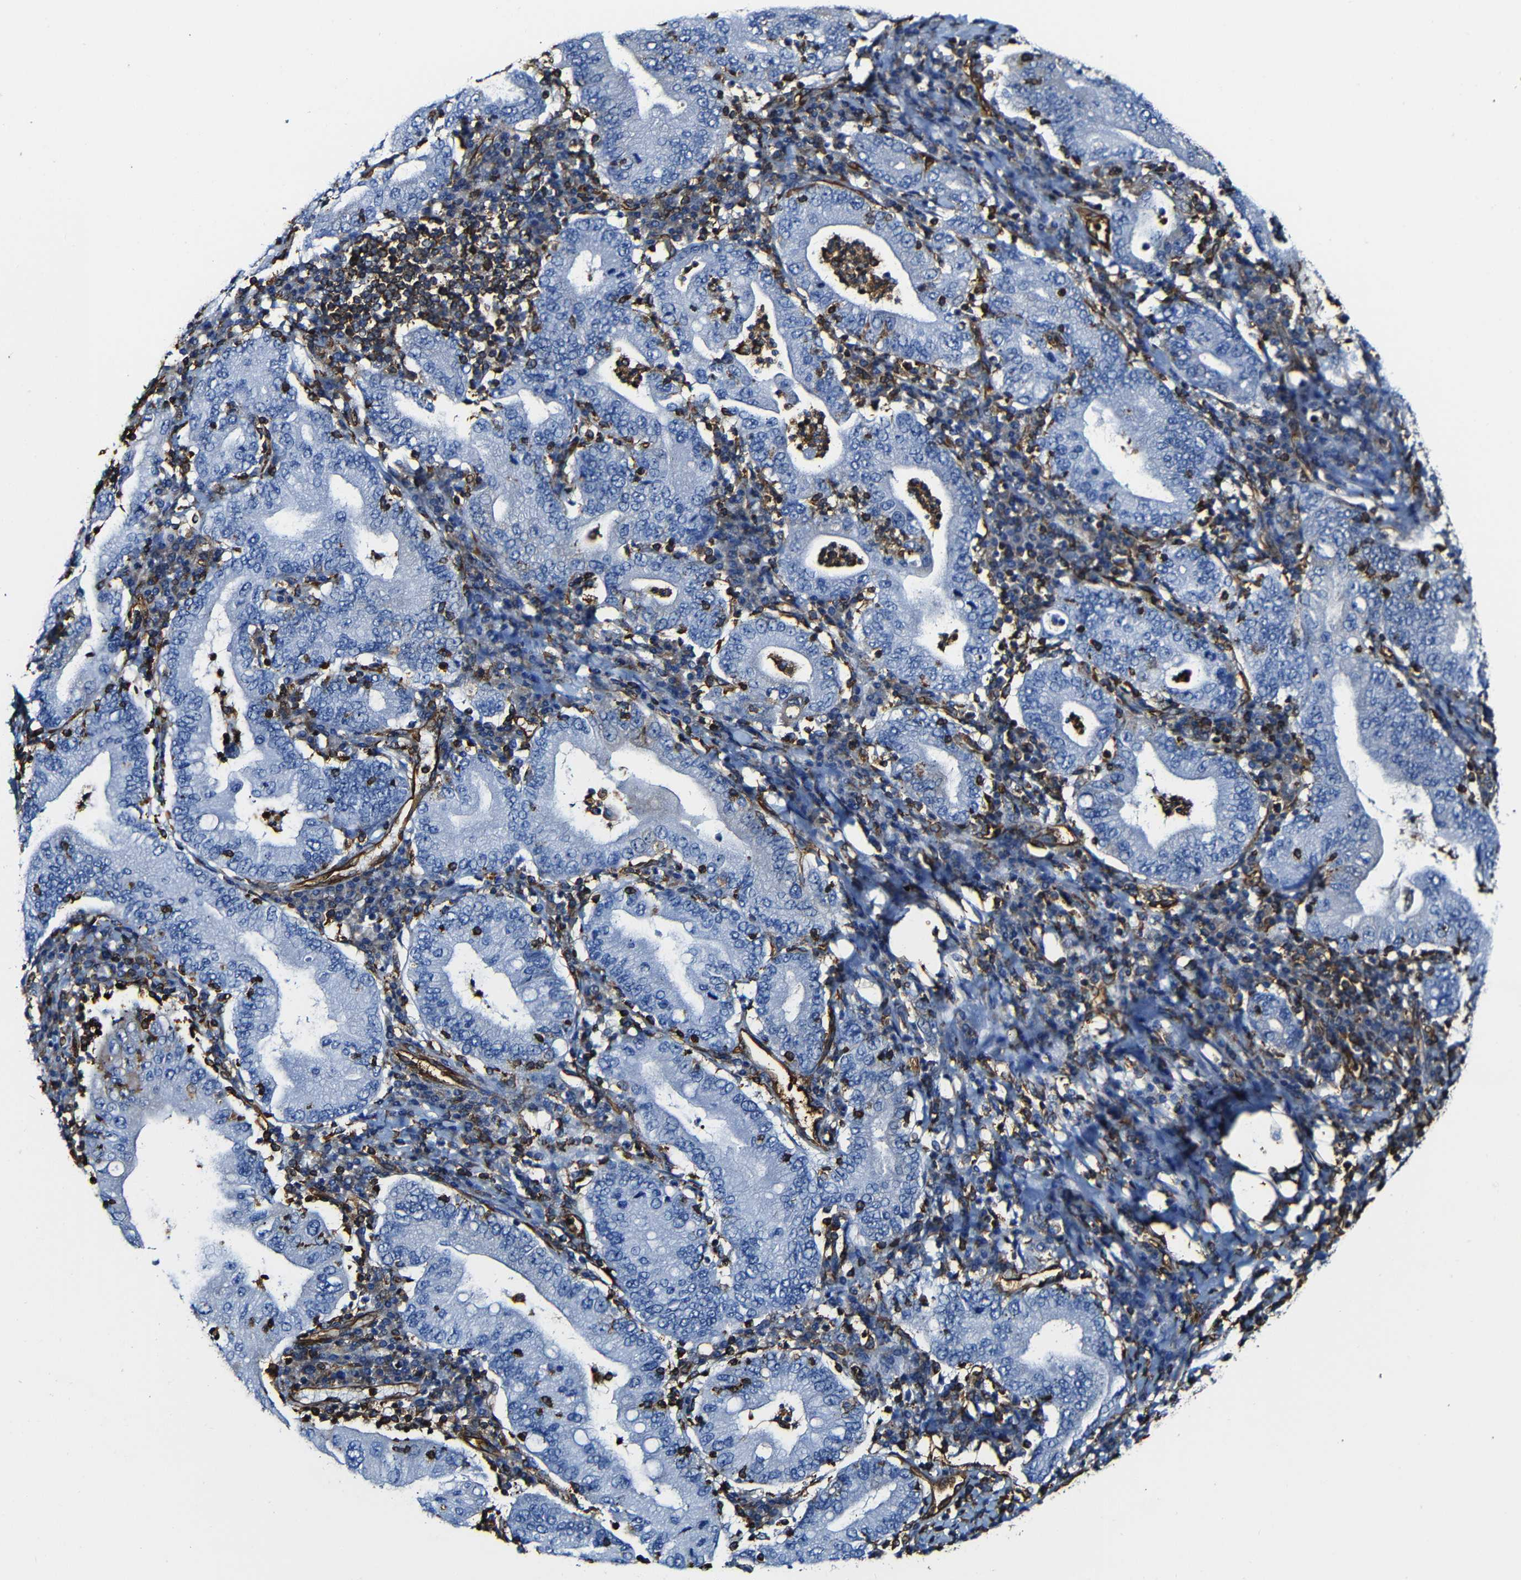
{"staining": {"intensity": "negative", "quantity": "none", "location": "none"}, "tissue": "stomach cancer", "cell_type": "Tumor cells", "image_type": "cancer", "snomed": [{"axis": "morphology", "description": "Normal tissue, NOS"}, {"axis": "morphology", "description": "Adenocarcinoma, NOS"}, {"axis": "topography", "description": "Esophagus"}, {"axis": "topography", "description": "Stomach, upper"}, {"axis": "topography", "description": "Peripheral nerve tissue"}], "caption": "Immunohistochemical staining of human stomach cancer reveals no significant expression in tumor cells.", "gene": "MSN", "patient": {"sex": "male", "age": 62}}